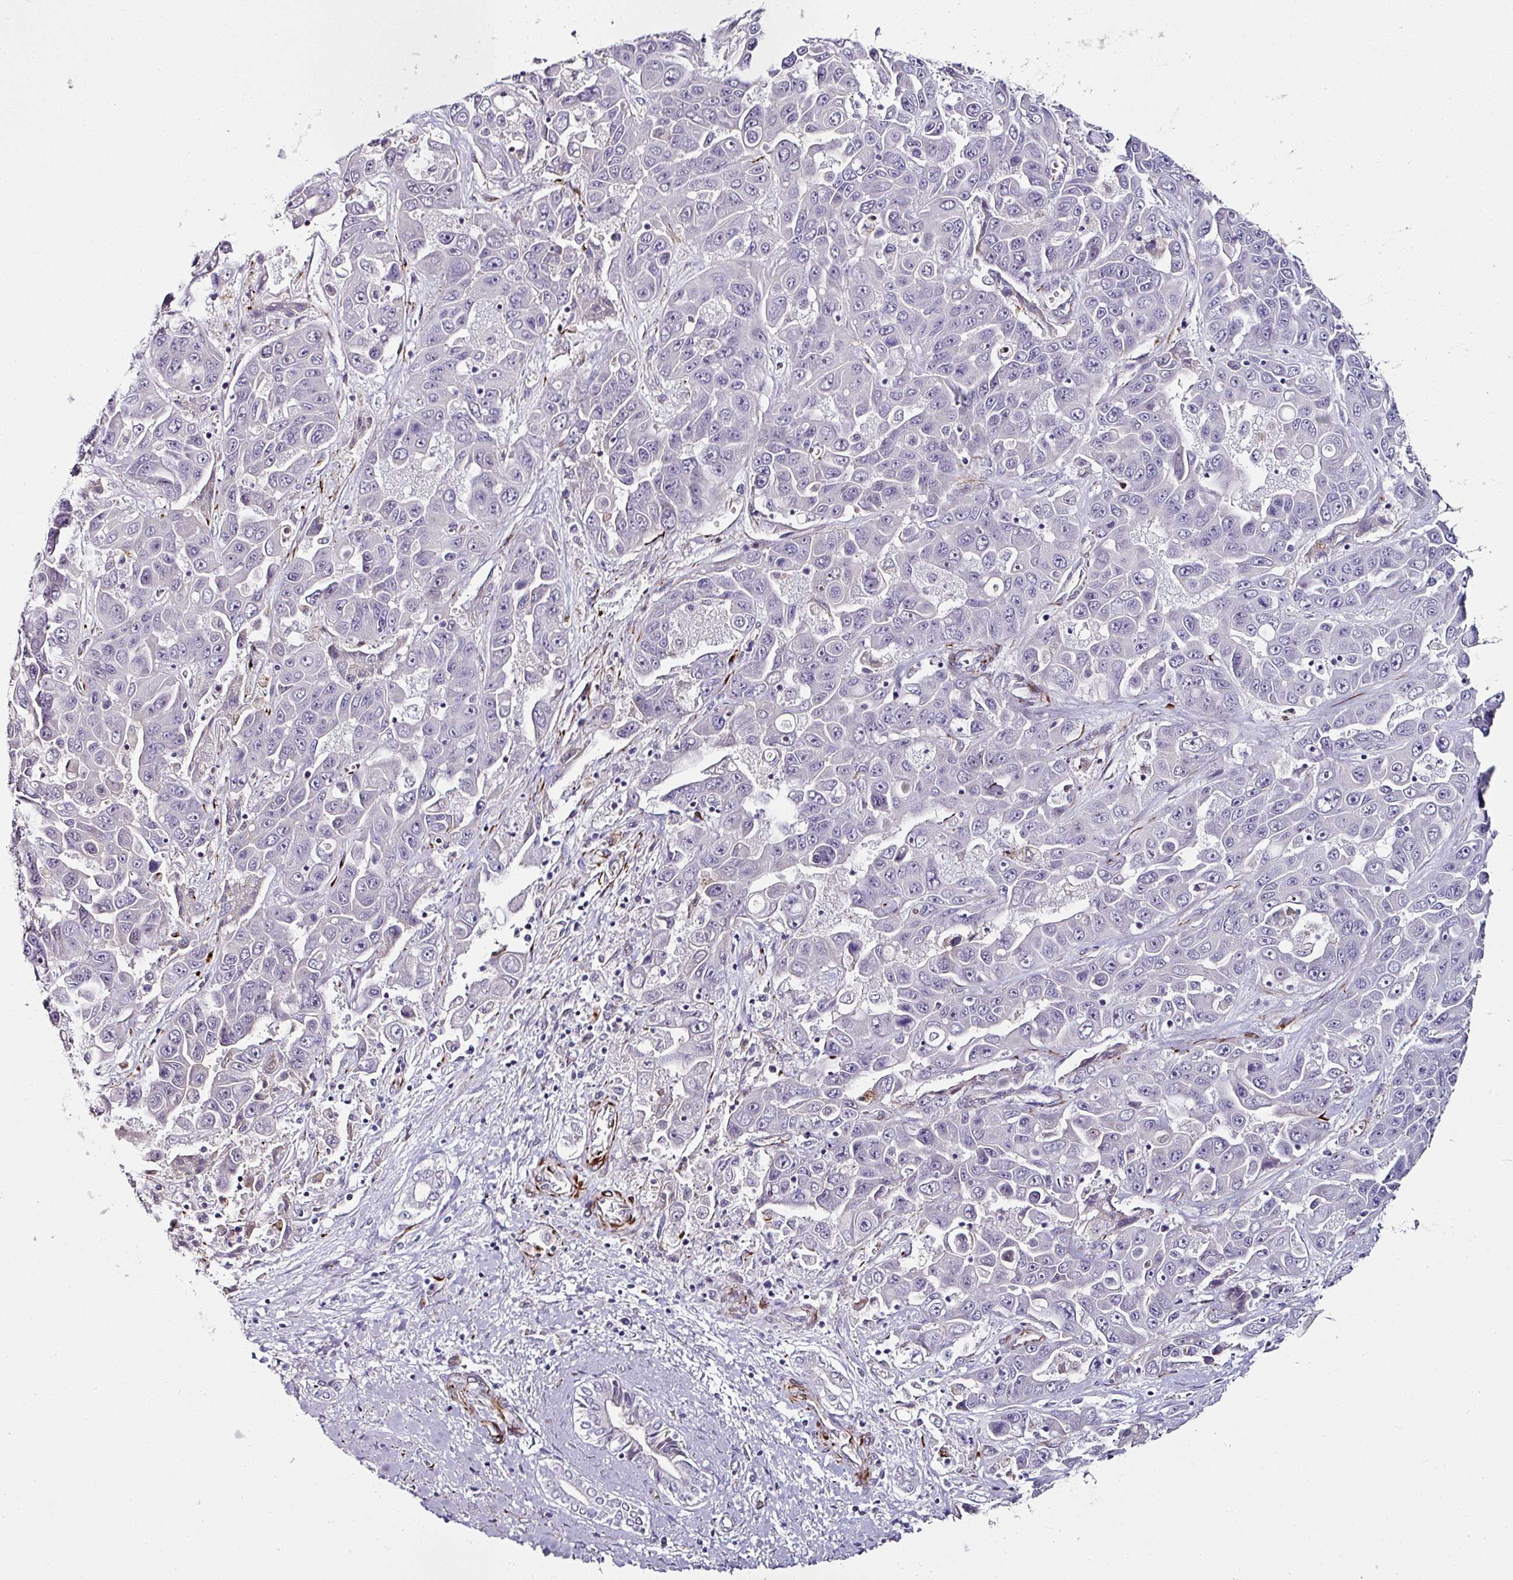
{"staining": {"intensity": "negative", "quantity": "none", "location": "none"}, "tissue": "liver cancer", "cell_type": "Tumor cells", "image_type": "cancer", "snomed": [{"axis": "morphology", "description": "Cholangiocarcinoma"}, {"axis": "topography", "description": "Liver"}], "caption": "Immunohistochemistry micrograph of liver cholangiocarcinoma stained for a protein (brown), which shows no expression in tumor cells.", "gene": "TMPRSS9", "patient": {"sex": "female", "age": 52}}